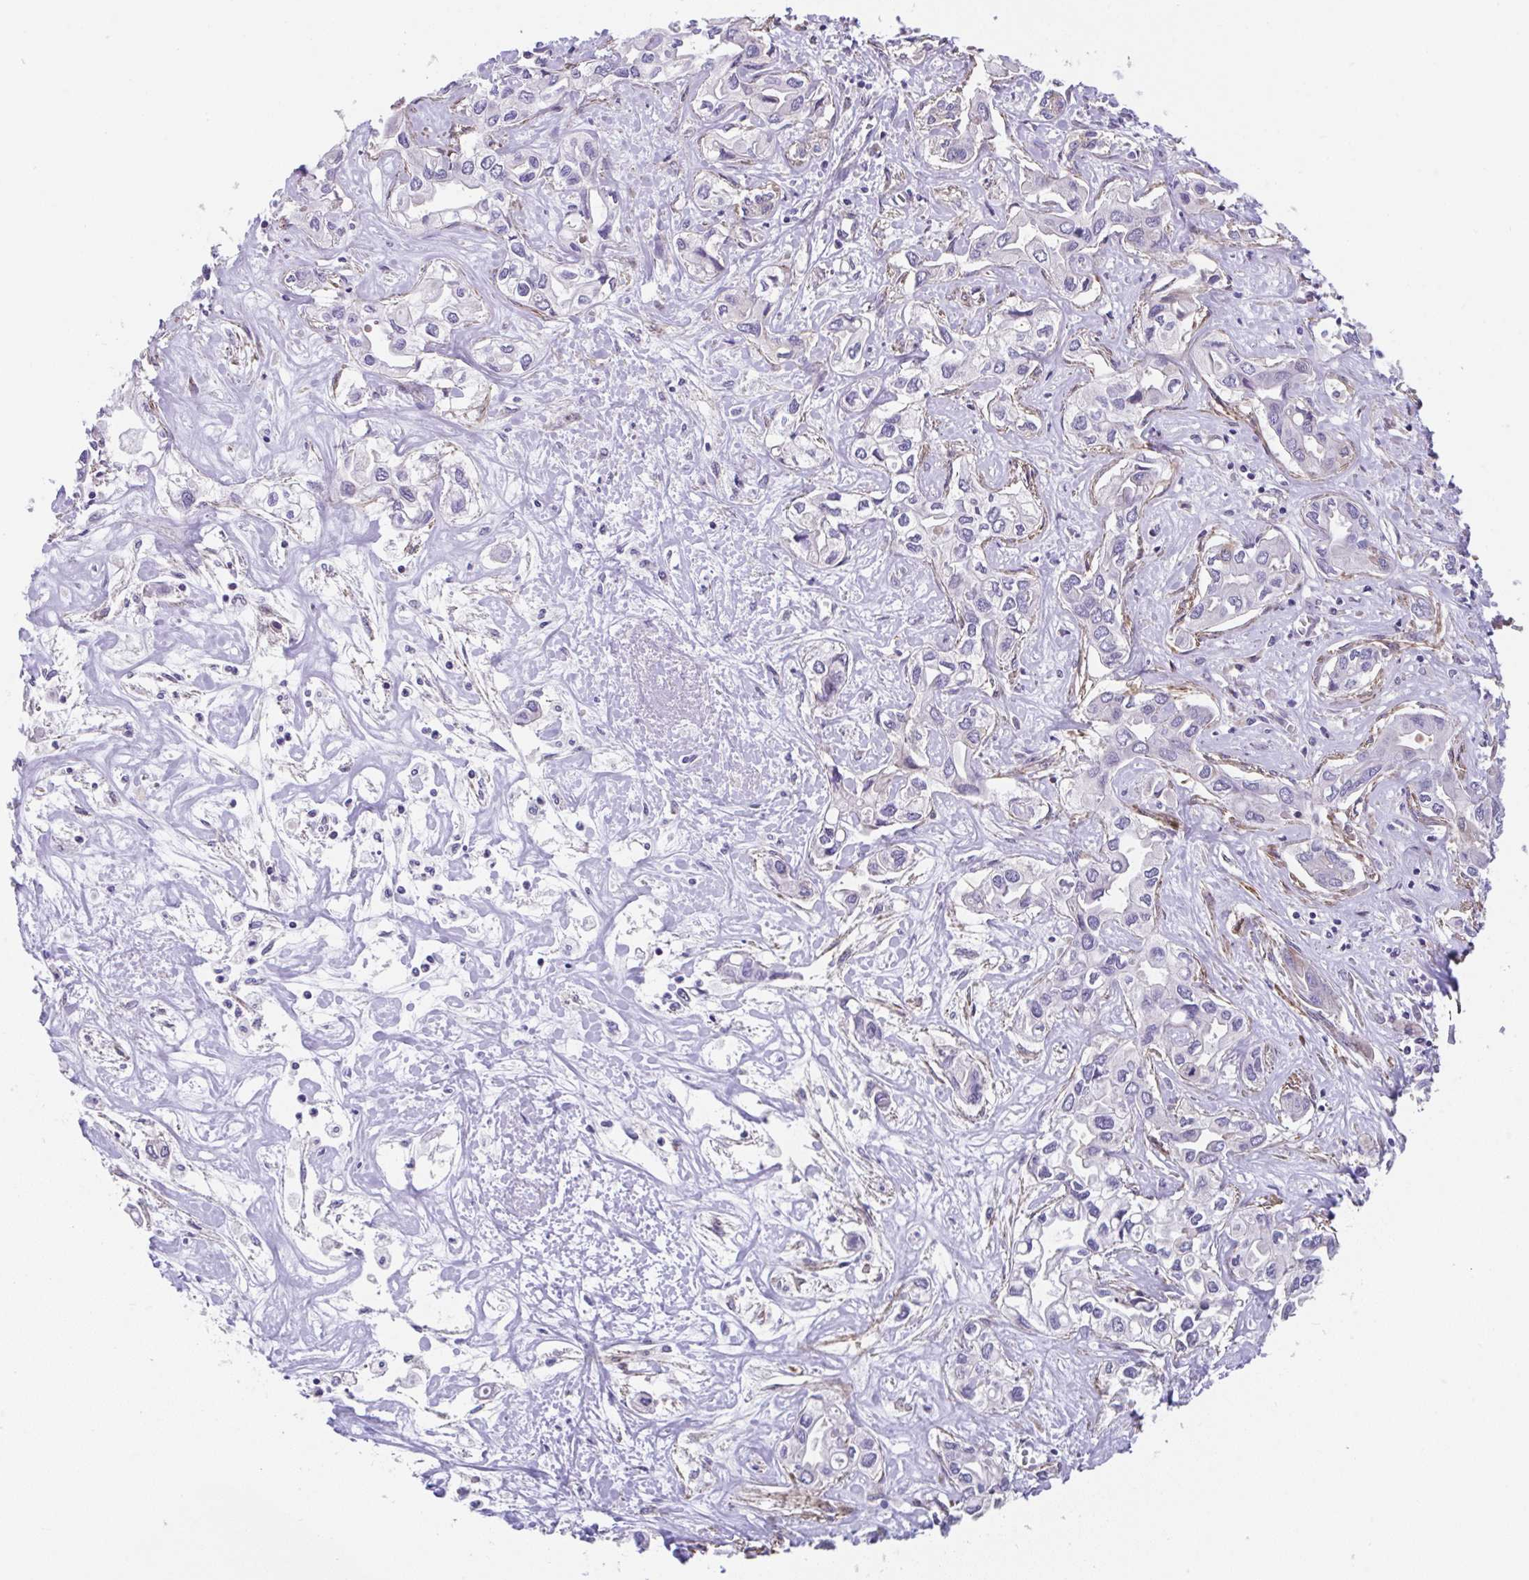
{"staining": {"intensity": "negative", "quantity": "none", "location": "none"}, "tissue": "liver cancer", "cell_type": "Tumor cells", "image_type": "cancer", "snomed": [{"axis": "morphology", "description": "Cholangiocarcinoma"}, {"axis": "topography", "description": "Liver"}], "caption": "IHC of liver cancer displays no expression in tumor cells.", "gene": "ZNF696", "patient": {"sex": "female", "age": 64}}